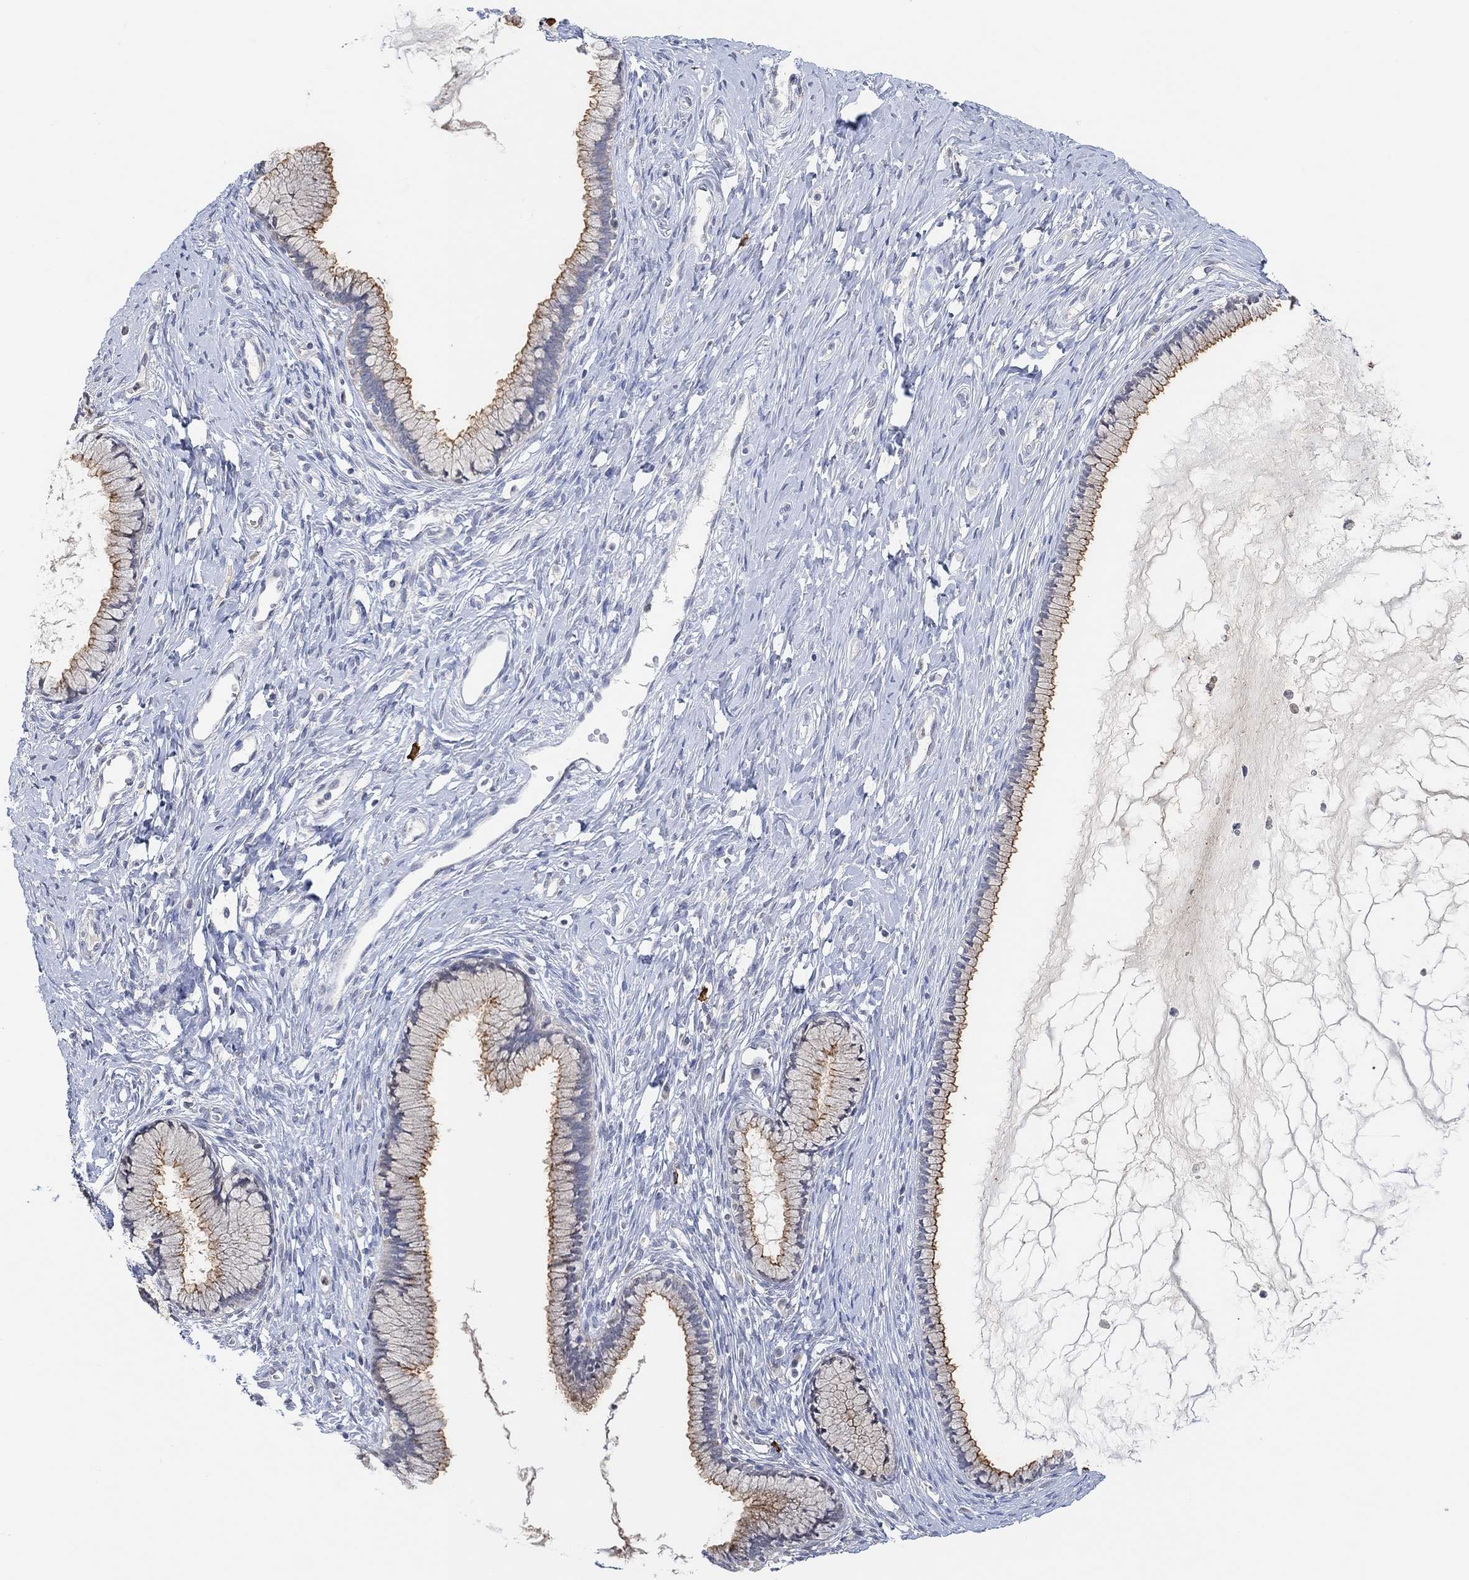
{"staining": {"intensity": "moderate", "quantity": ">75%", "location": "cytoplasmic/membranous"}, "tissue": "cervix", "cell_type": "Glandular cells", "image_type": "normal", "snomed": [{"axis": "morphology", "description": "Normal tissue, NOS"}, {"axis": "topography", "description": "Cervix"}], "caption": "DAB (3,3'-diaminobenzidine) immunohistochemical staining of benign human cervix demonstrates moderate cytoplasmic/membranous protein expression in about >75% of glandular cells.", "gene": "MUC1", "patient": {"sex": "female", "age": 40}}